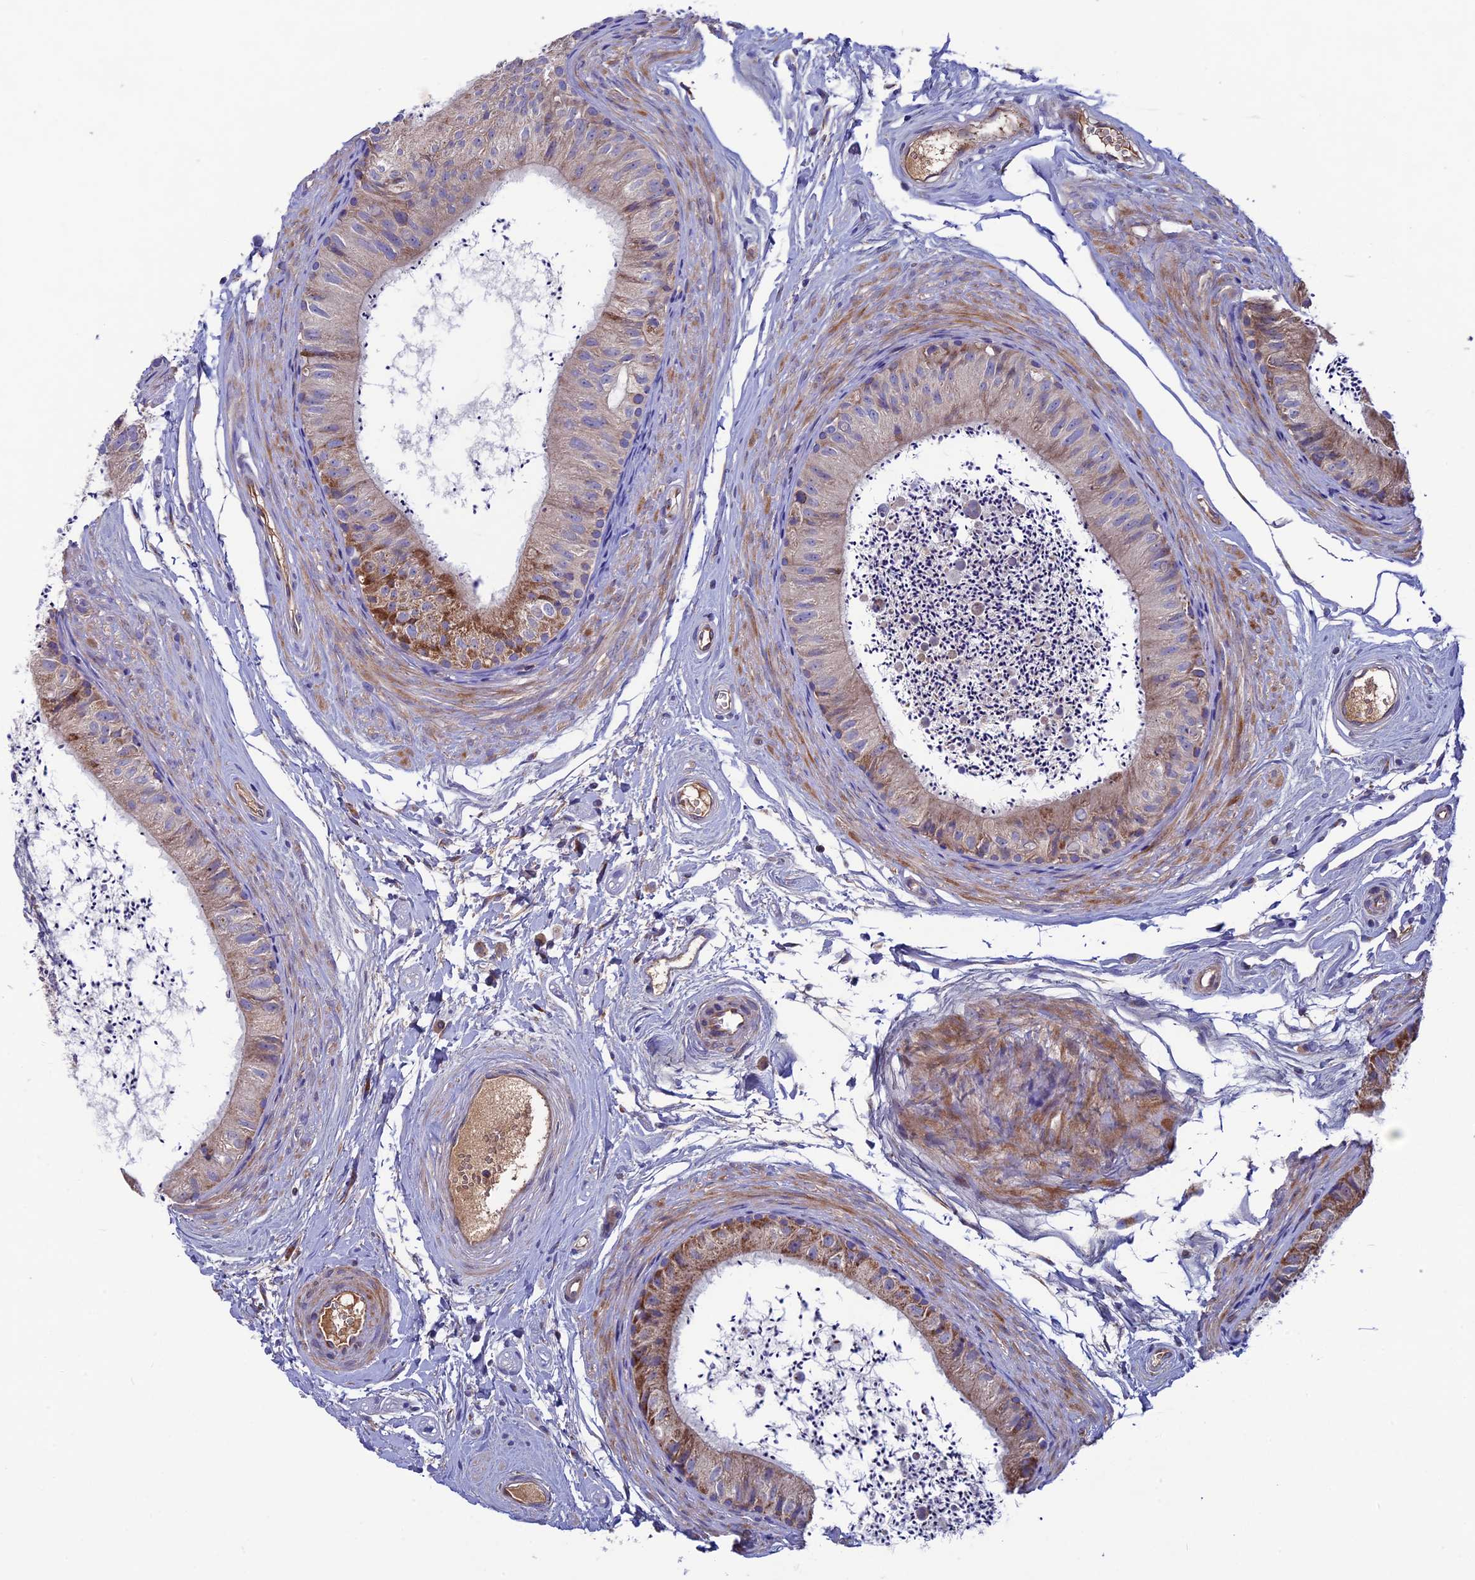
{"staining": {"intensity": "moderate", "quantity": ">75%", "location": "cytoplasmic/membranous"}, "tissue": "epididymis", "cell_type": "Glandular cells", "image_type": "normal", "snomed": [{"axis": "morphology", "description": "Normal tissue, NOS"}, {"axis": "topography", "description": "Epididymis"}], "caption": "Unremarkable epididymis reveals moderate cytoplasmic/membranous positivity in approximately >75% of glandular cells, visualized by immunohistochemistry.", "gene": "SLC15A5", "patient": {"sex": "male", "age": 56}}